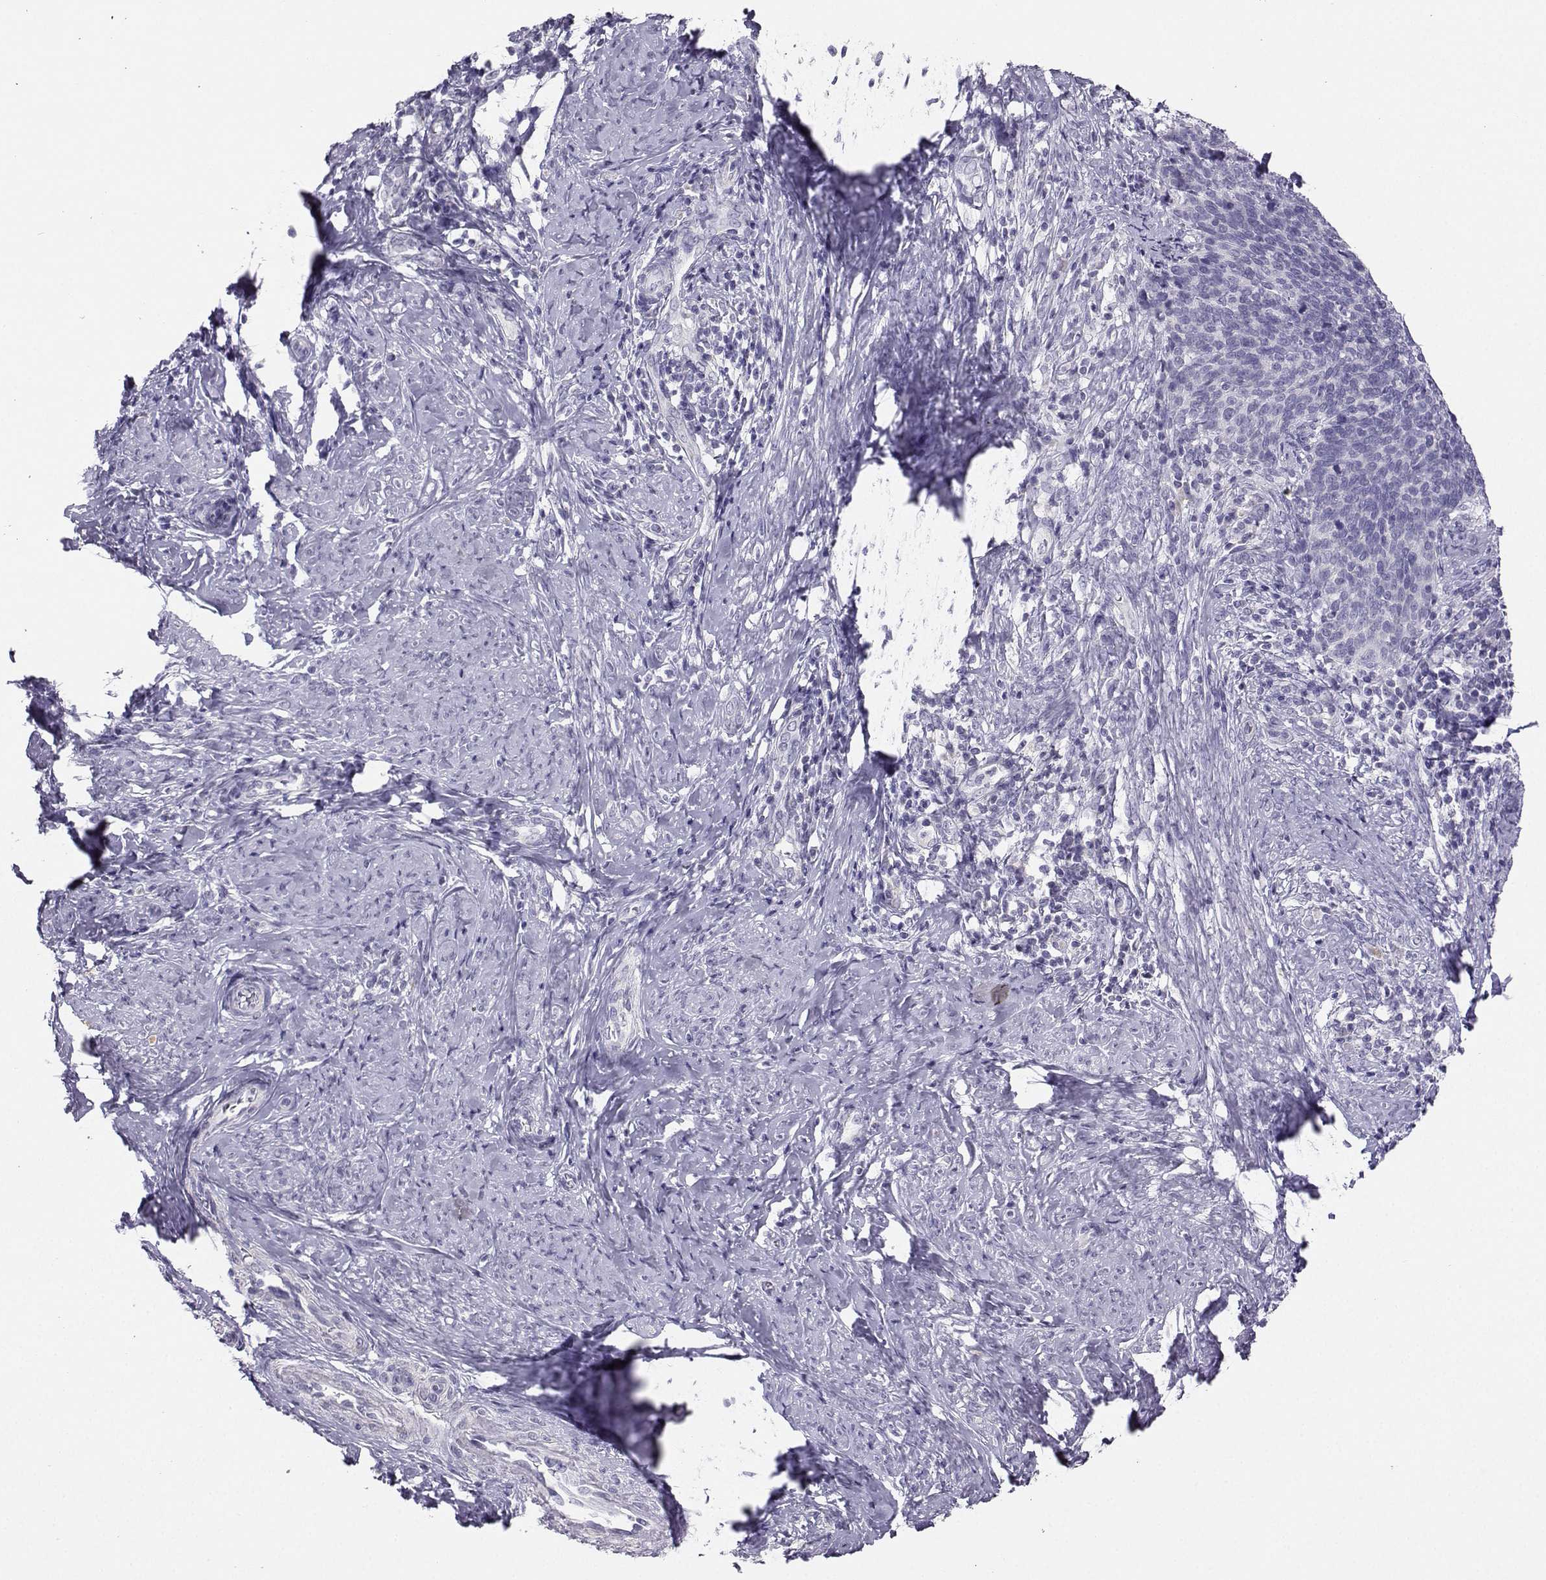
{"staining": {"intensity": "negative", "quantity": "none", "location": "none"}, "tissue": "cervical cancer", "cell_type": "Tumor cells", "image_type": "cancer", "snomed": [{"axis": "morphology", "description": "Normal tissue, NOS"}, {"axis": "morphology", "description": "Squamous cell carcinoma, NOS"}, {"axis": "topography", "description": "Cervix"}], "caption": "The image exhibits no significant expression in tumor cells of squamous cell carcinoma (cervical). The staining is performed using DAB brown chromogen with nuclei counter-stained in using hematoxylin.", "gene": "AVP", "patient": {"sex": "female", "age": 39}}